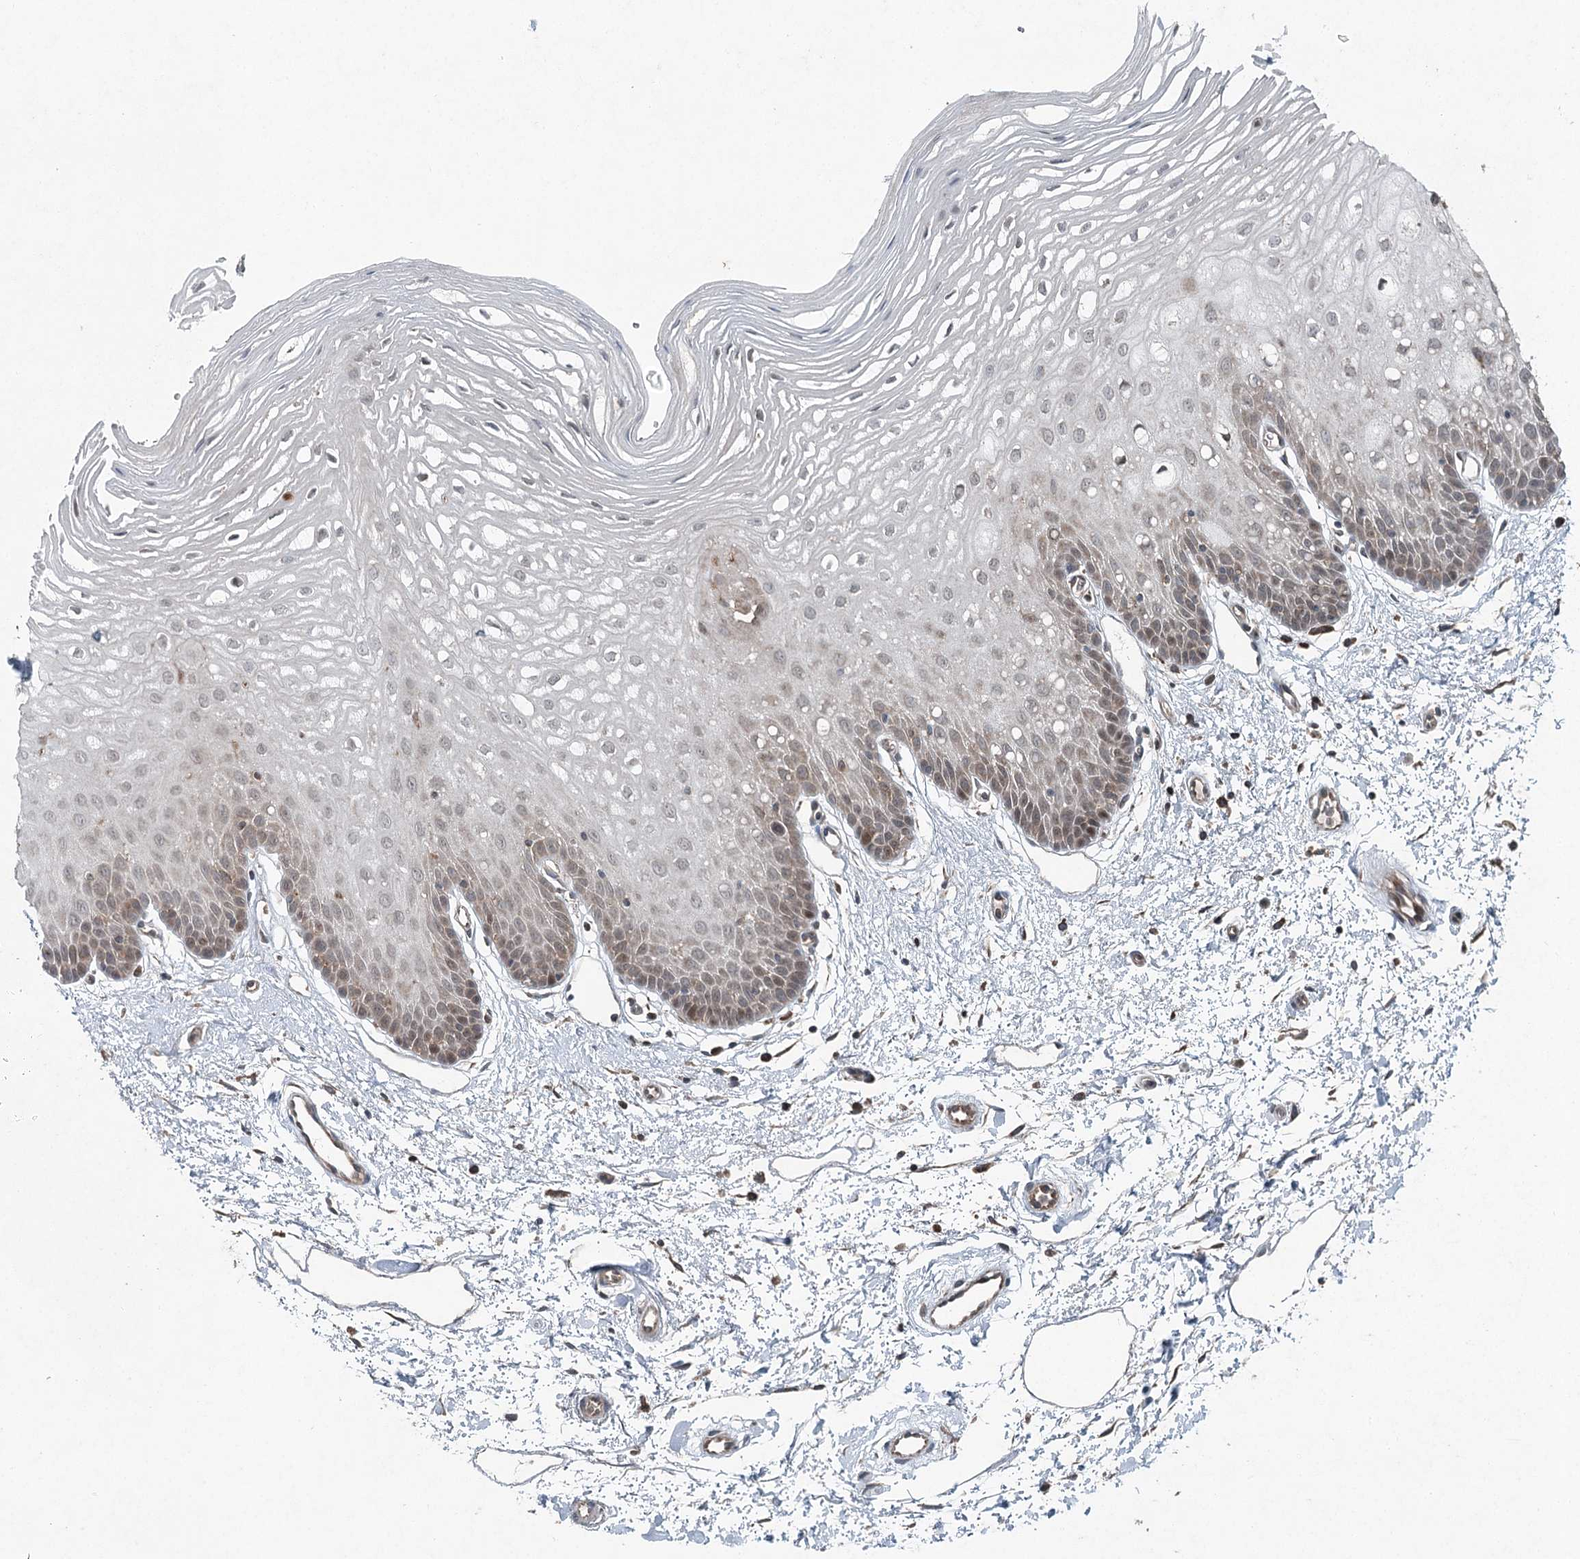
{"staining": {"intensity": "moderate", "quantity": "<25%", "location": "cytoplasmic/membranous,nuclear"}, "tissue": "oral mucosa", "cell_type": "Squamous epithelial cells", "image_type": "normal", "snomed": [{"axis": "morphology", "description": "Normal tissue, NOS"}, {"axis": "topography", "description": "Oral tissue"}, {"axis": "topography", "description": "Tounge, NOS"}], "caption": "IHC (DAB (3,3'-diaminobenzidine)) staining of benign human oral mucosa reveals moderate cytoplasmic/membranous,nuclear protein positivity in approximately <25% of squamous epithelial cells.", "gene": "SKIC3", "patient": {"sex": "female", "age": 73}}